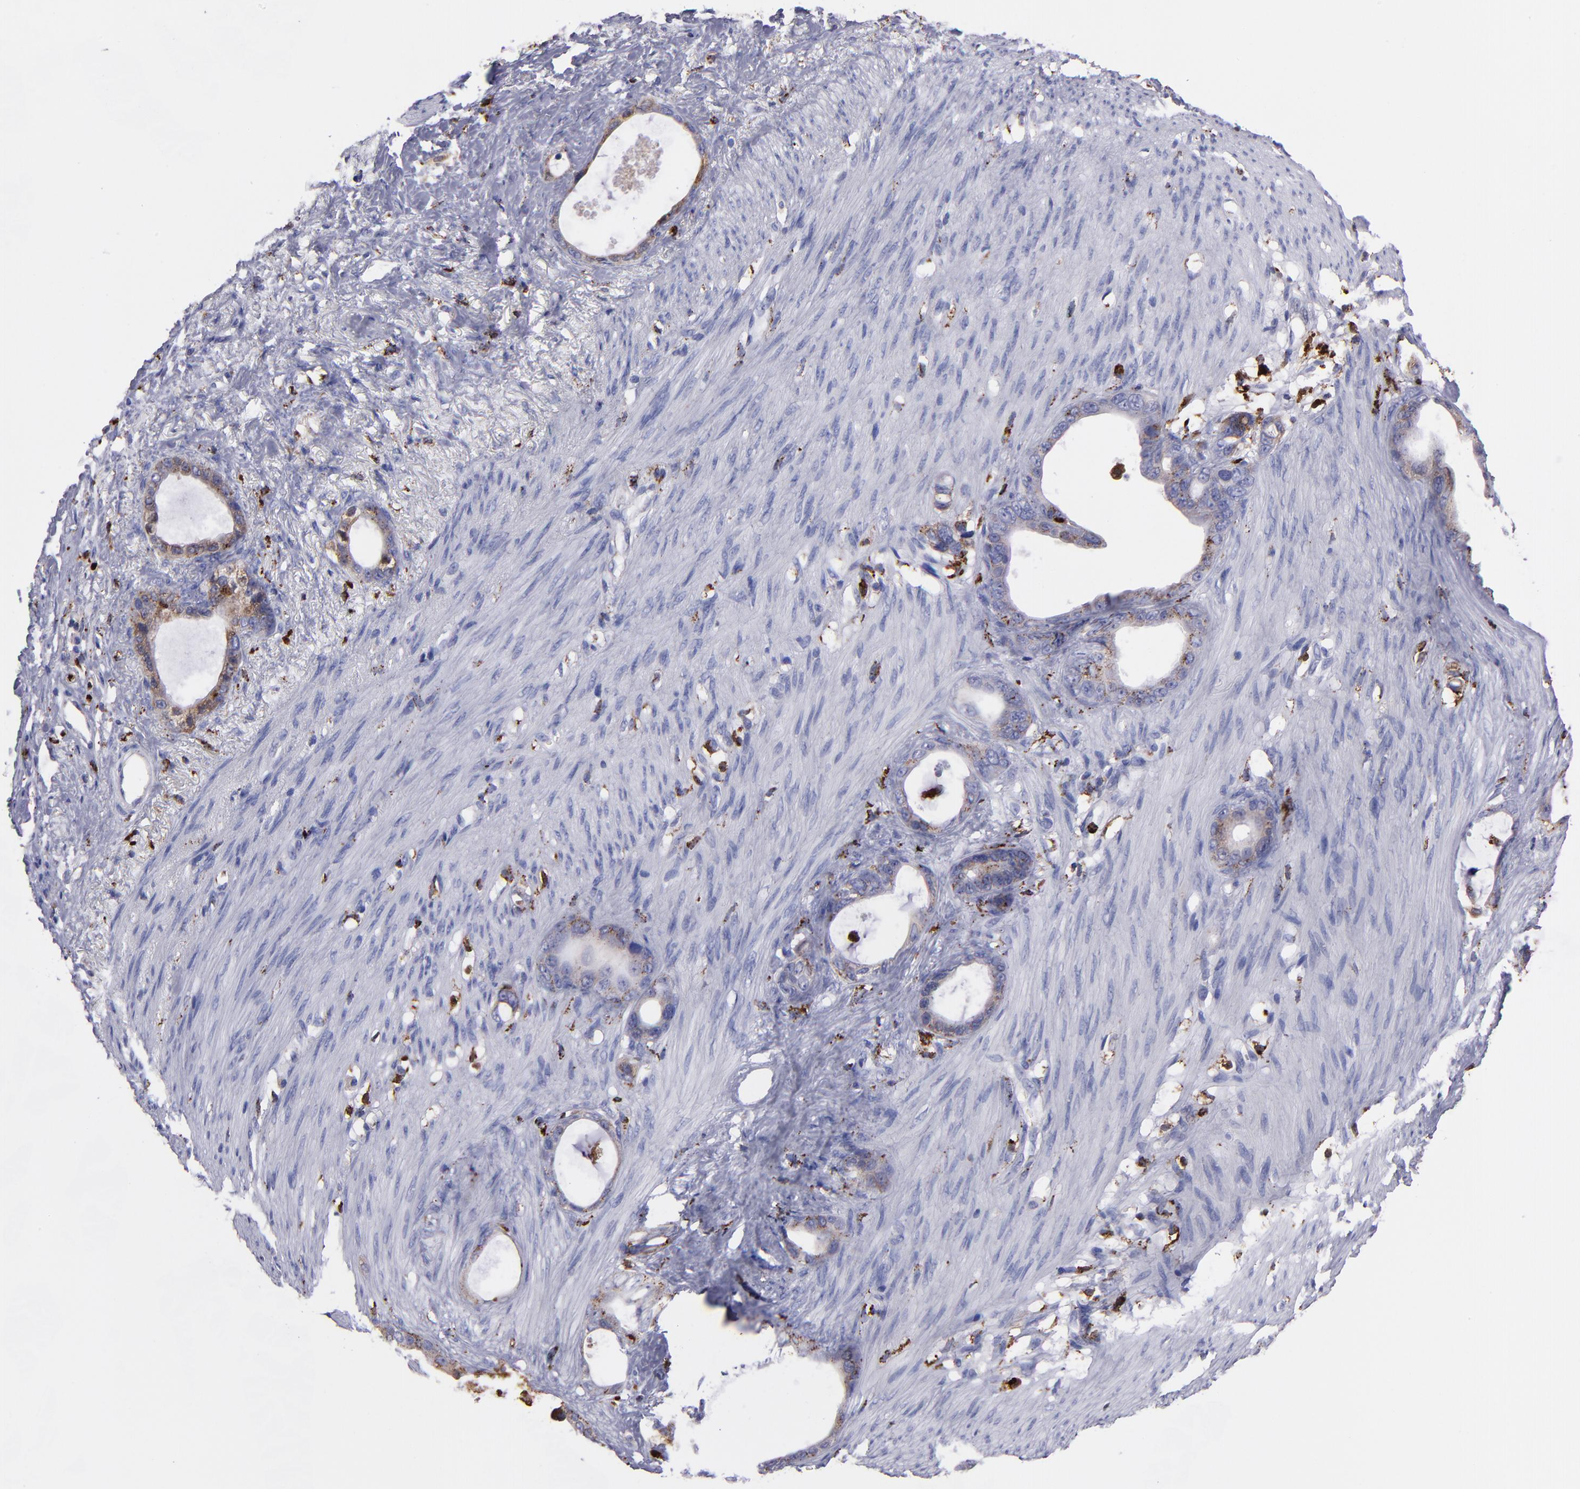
{"staining": {"intensity": "moderate", "quantity": "25%-75%", "location": "cytoplasmic/membranous"}, "tissue": "stomach cancer", "cell_type": "Tumor cells", "image_type": "cancer", "snomed": [{"axis": "morphology", "description": "Adenocarcinoma, NOS"}, {"axis": "topography", "description": "Stomach"}], "caption": "This histopathology image exhibits immunohistochemistry (IHC) staining of adenocarcinoma (stomach), with medium moderate cytoplasmic/membranous staining in approximately 25%-75% of tumor cells.", "gene": "CTSS", "patient": {"sex": "female", "age": 75}}